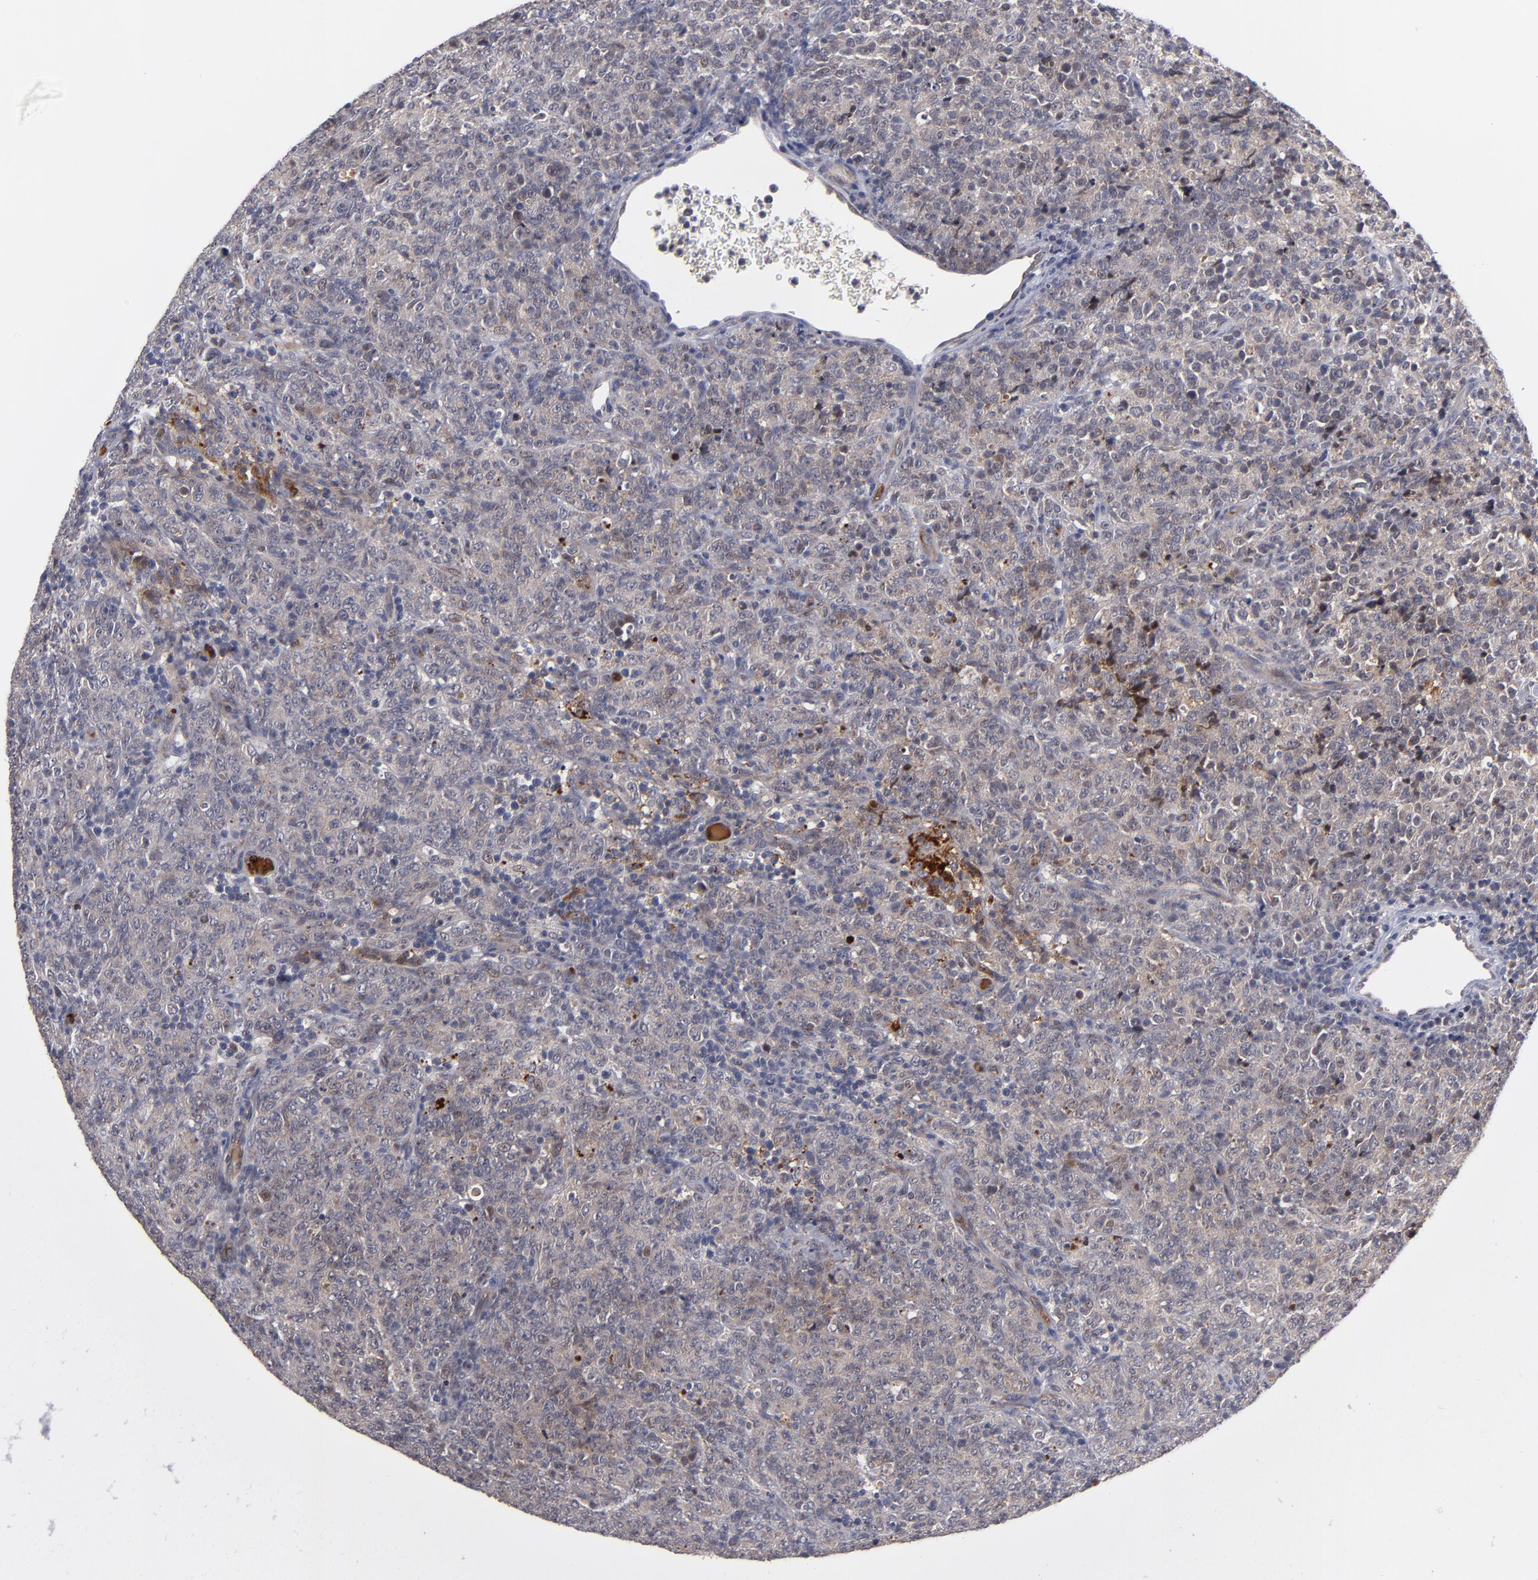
{"staining": {"intensity": "negative", "quantity": "none", "location": "none"}, "tissue": "lymphoma", "cell_type": "Tumor cells", "image_type": "cancer", "snomed": [{"axis": "morphology", "description": "Malignant lymphoma, non-Hodgkin's type, High grade"}, {"axis": "topography", "description": "Tonsil"}], "caption": "Lymphoma was stained to show a protein in brown. There is no significant positivity in tumor cells. The staining is performed using DAB (3,3'-diaminobenzidine) brown chromogen with nuclei counter-stained in using hematoxylin.", "gene": "EXD2", "patient": {"sex": "female", "age": 36}}